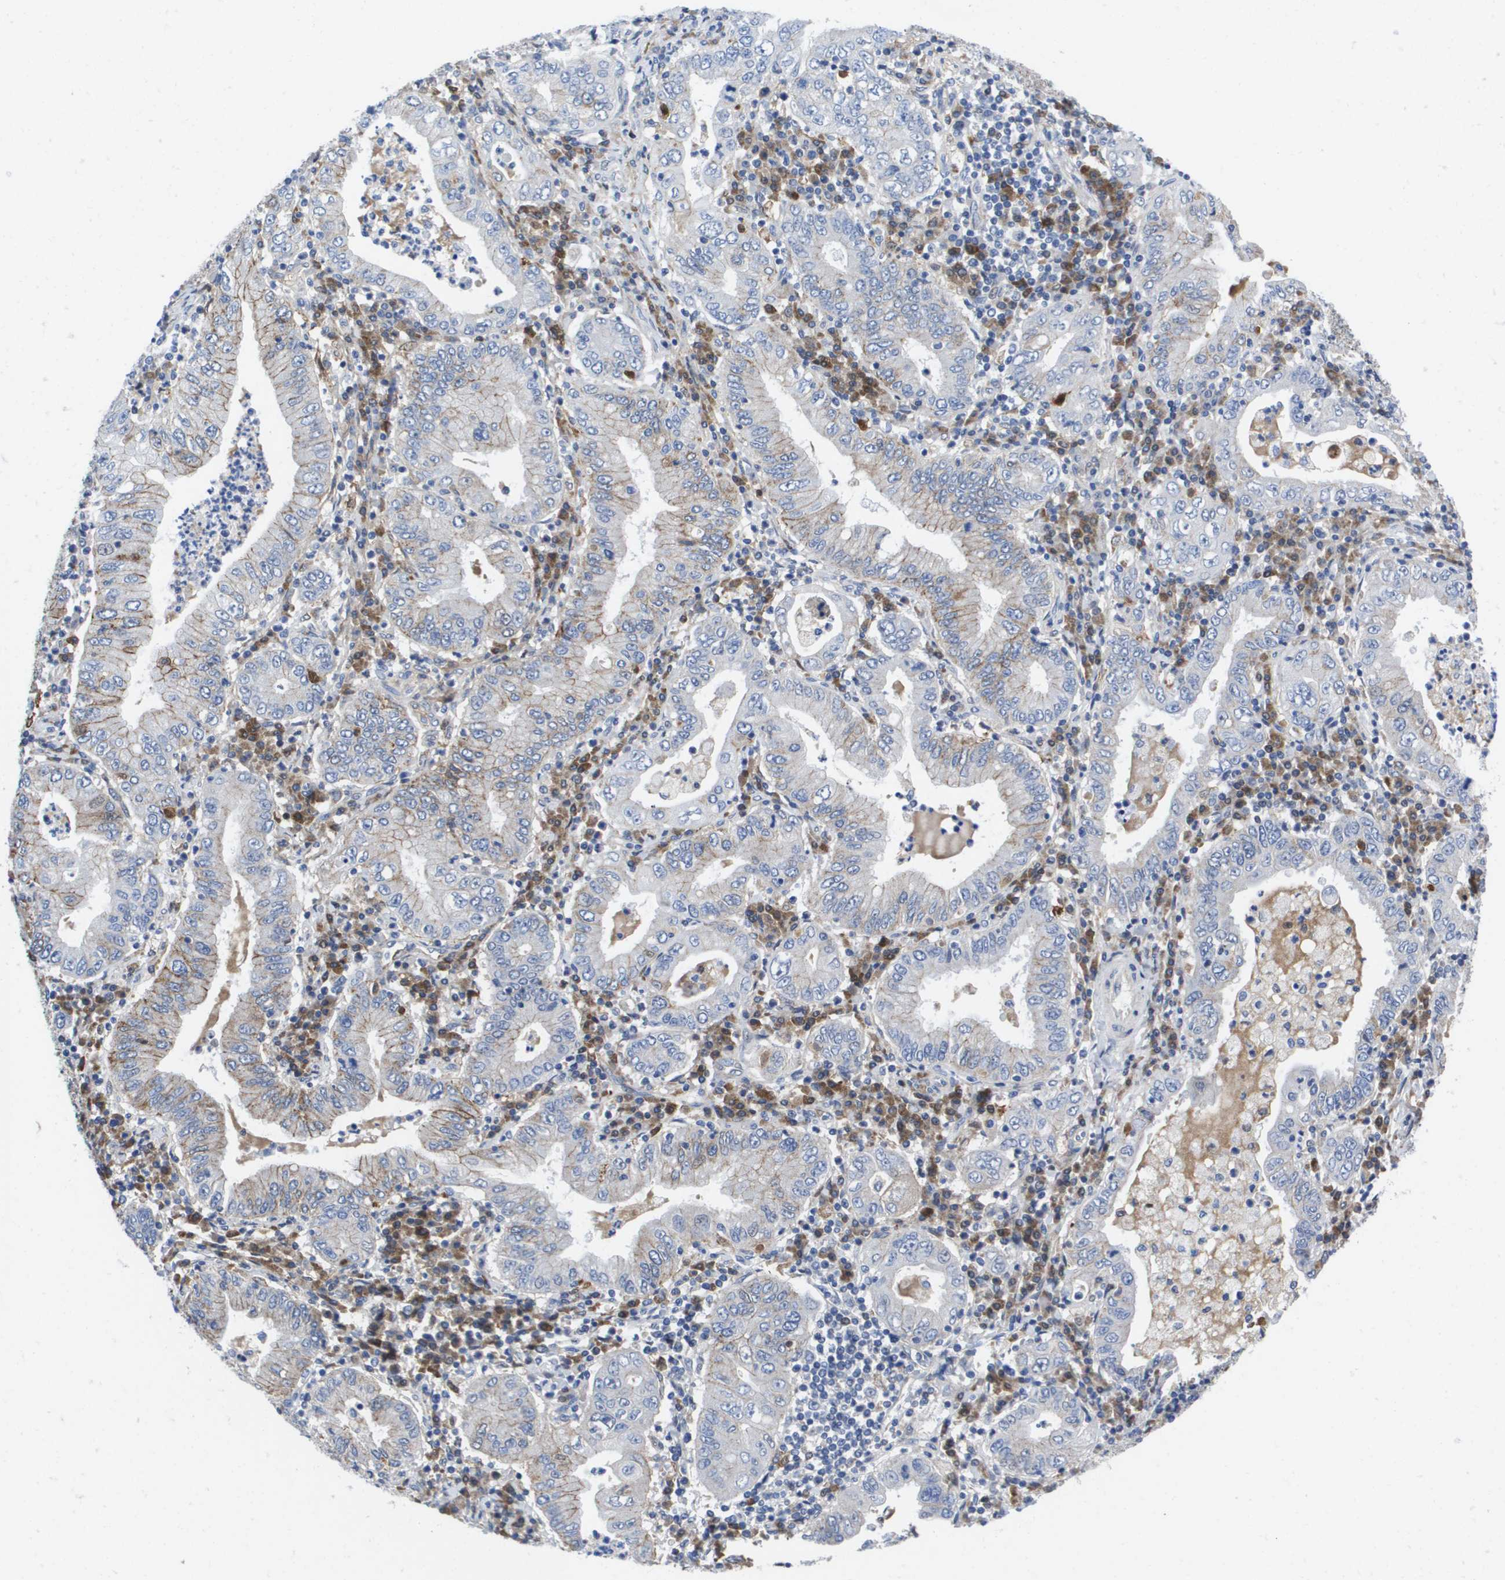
{"staining": {"intensity": "negative", "quantity": "none", "location": "none"}, "tissue": "stomach cancer", "cell_type": "Tumor cells", "image_type": "cancer", "snomed": [{"axis": "morphology", "description": "Normal tissue, NOS"}, {"axis": "morphology", "description": "Adenocarcinoma, NOS"}, {"axis": "topography", "description": "Esophagus"}, {"axis": "topography", "description": "Stomach, upper"}, {"axis": "topography", "description": "Peripheral nerve tissue"}], "caption": "DAB immunohistochemical staining of stomach cancer (adenocarcinoma) shows no significant expression in tumor cells.", "gene": "SERPINC1", "patient": {"sex": "male", "age": 62}}